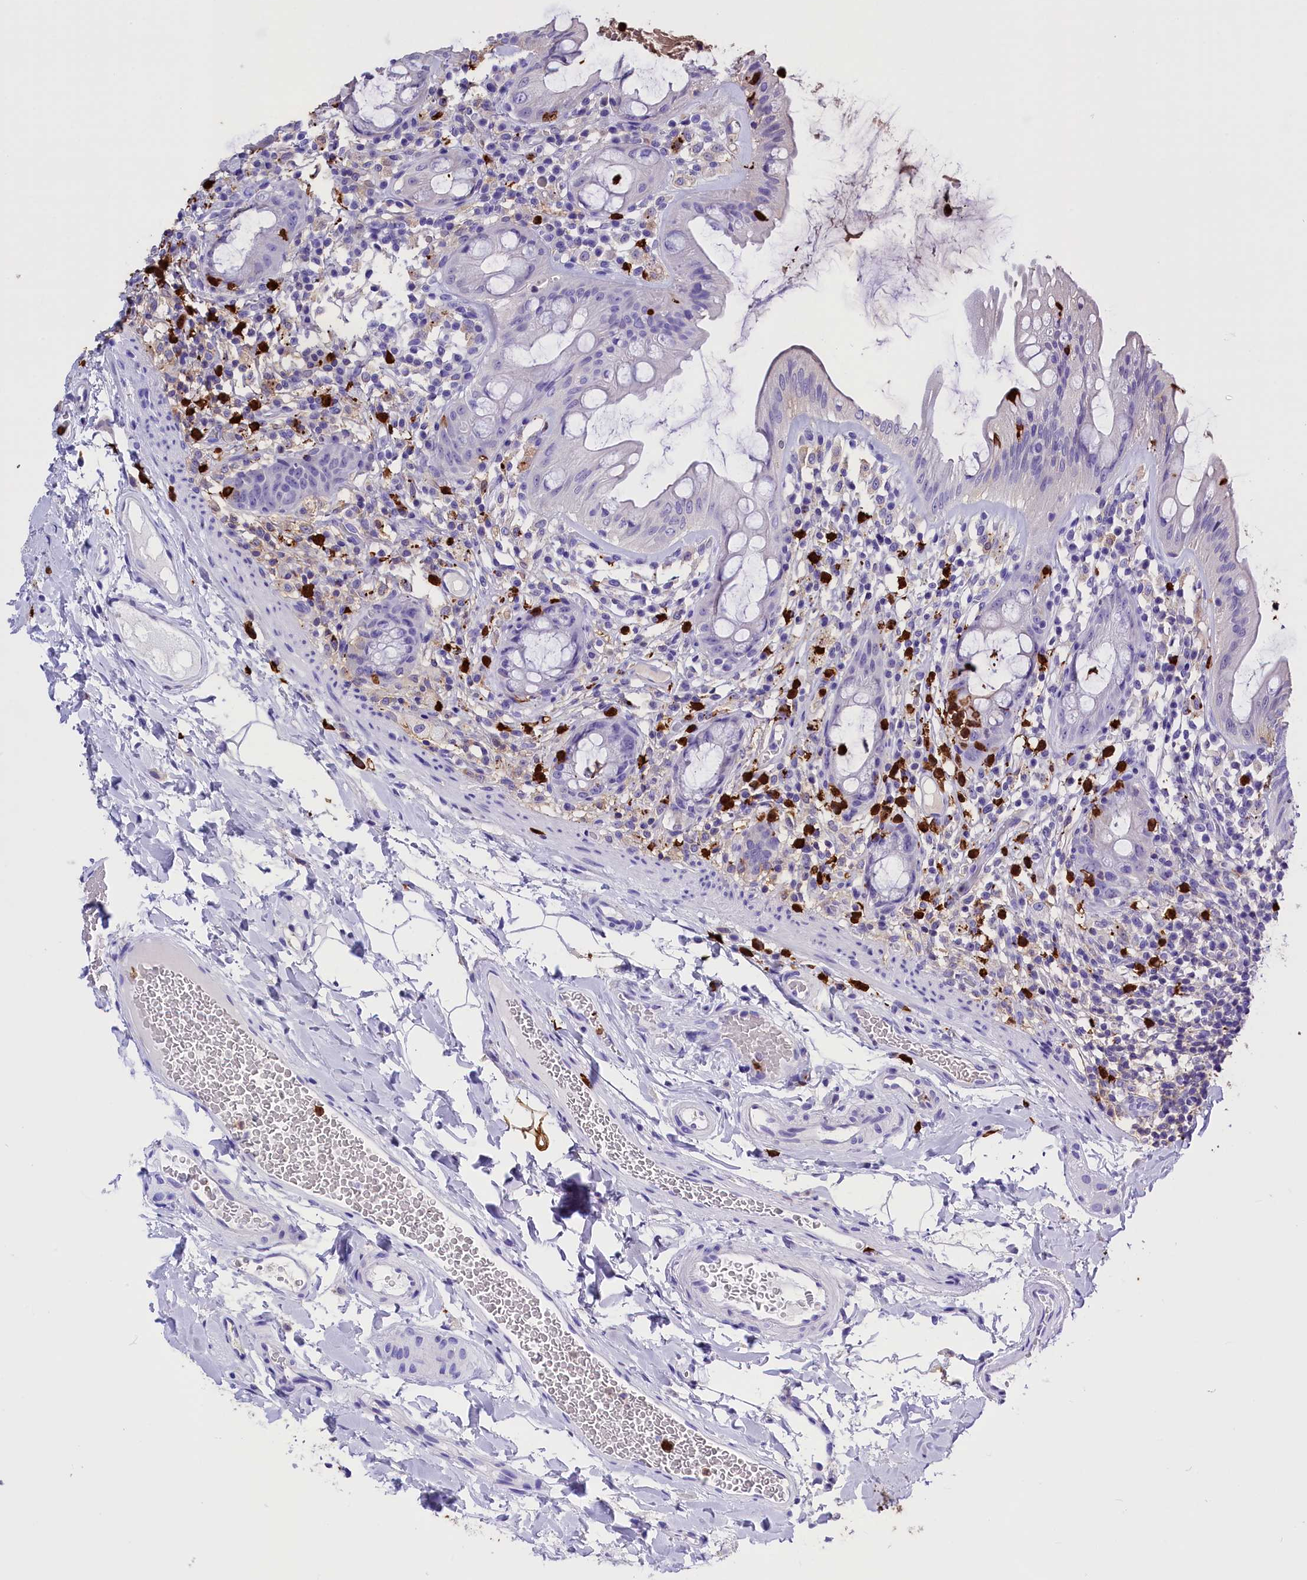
{"staining": {"intensity": "negative", "quantity": "none", "location": "none"}, "tissue": "rectum", "cell_type": "Glandular cells", "image_type": "normal", "snomed": [{"axis": "morphology", "description": "Normal tissue, NOS"}, {"axis": "topography", "description": "Rectum"}], "caption": "Image shows no significant protein expression in glandular cells of benign rectum.", "gene": "CLC", "patient": {"sex": "female", "age": 57}}